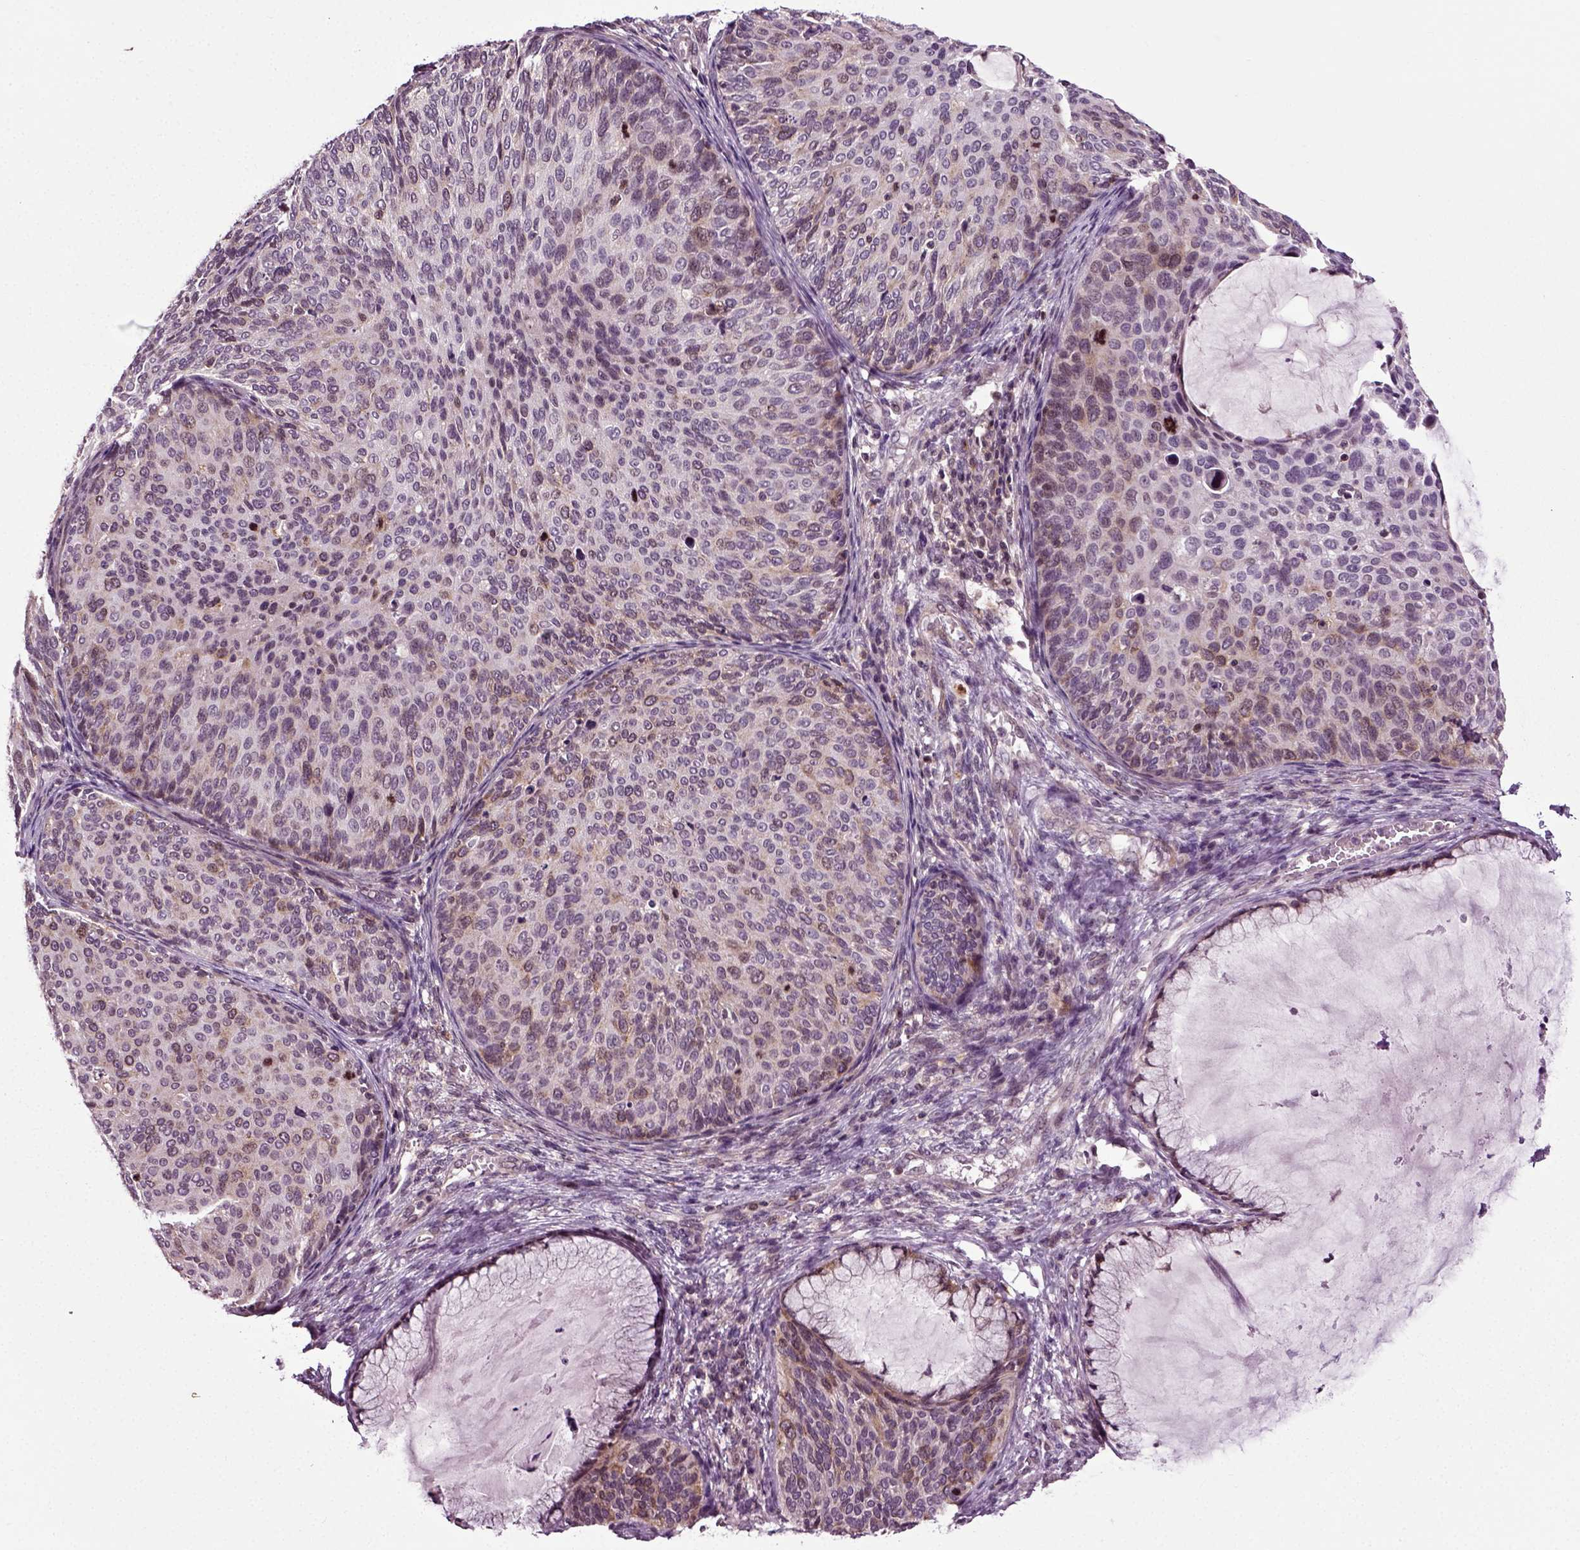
{"staining": {"intensity": "moderate", "quantity": "<25%", "location": "cytoplasmic/membranous"}, "tissue": "cervical cancer", "cell_type": "Tumor cells", "image_type": "cancer", "snomed": [{"axis": "morphology", "description": "Squamous cell carcinoma, NOS"}, {"axis": "topography", "description": "Cervix"}], "caption": "A brown stain highlights moderate cytoplasmic/membranous staining of a protein in human squamous cell carcinoma (cervical) tumor cells.", "gene": "KNSTRN", "patient": {"sex": "female", "age": 36}}